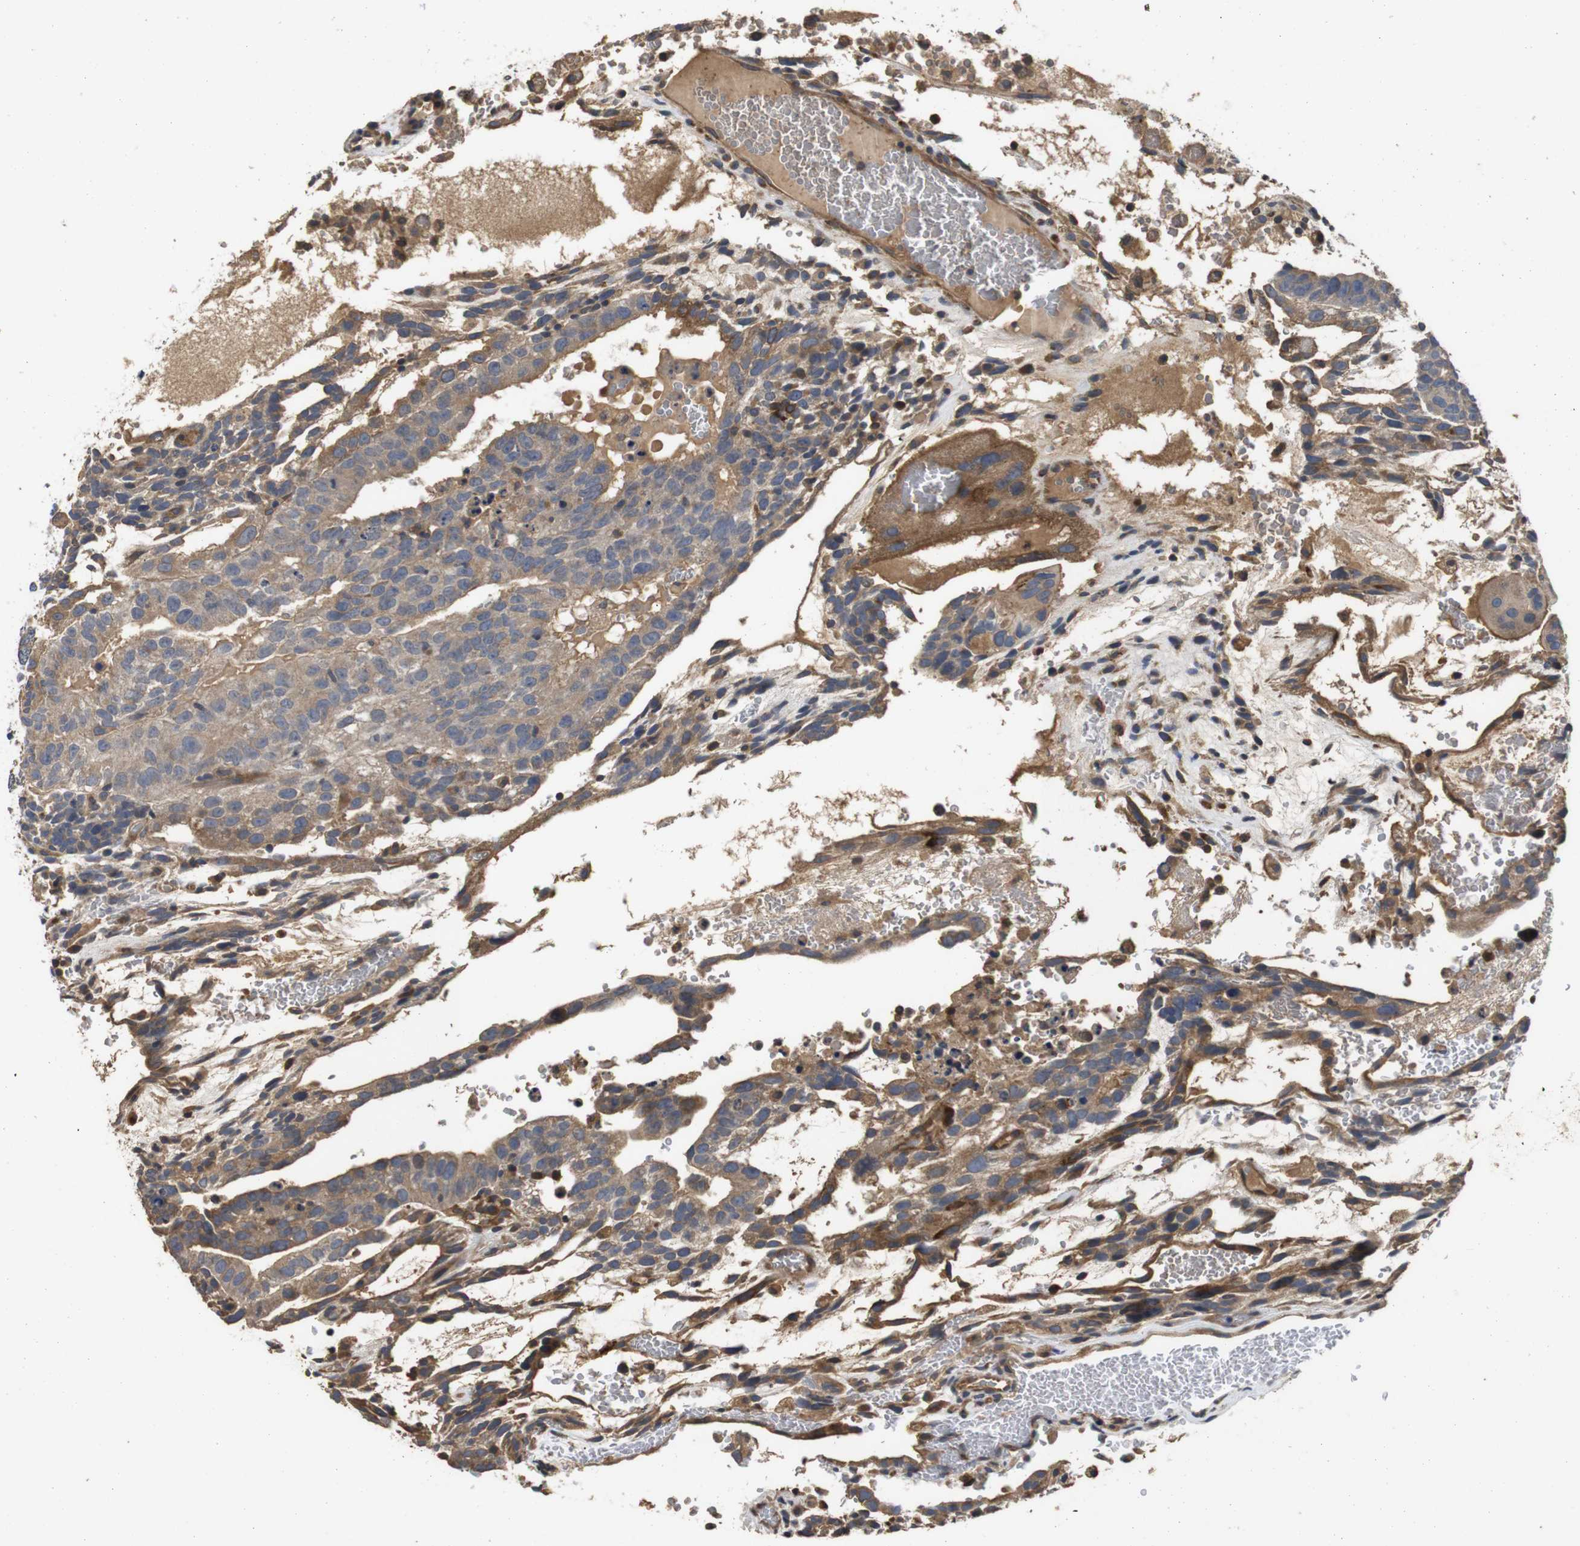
{"staining": {"intensity": "moderate", "quantity": ">75%", "location": "cytoplasmic/membranous"}, "tissue": "testis cancer", "cell_type": "Tumor cells", "image_type": "cancer", "snomed": [{"axis": "morphology", "description": "Seminoma, NOS"}, {"axis": "morphology", "description": "Carcinoma, Embryonal, NOS"}, {"axis": "topography", "description": "Testis"}], "caption": "A photomicrograph showing moderate cytoplasmic/membranous expression in about >75% of tumor cells in testis seminoma, as visualized by brown immunohistochemical staining.", "gene": "ARHGAP24", "patient": {"sex": "male", "age": 52}}